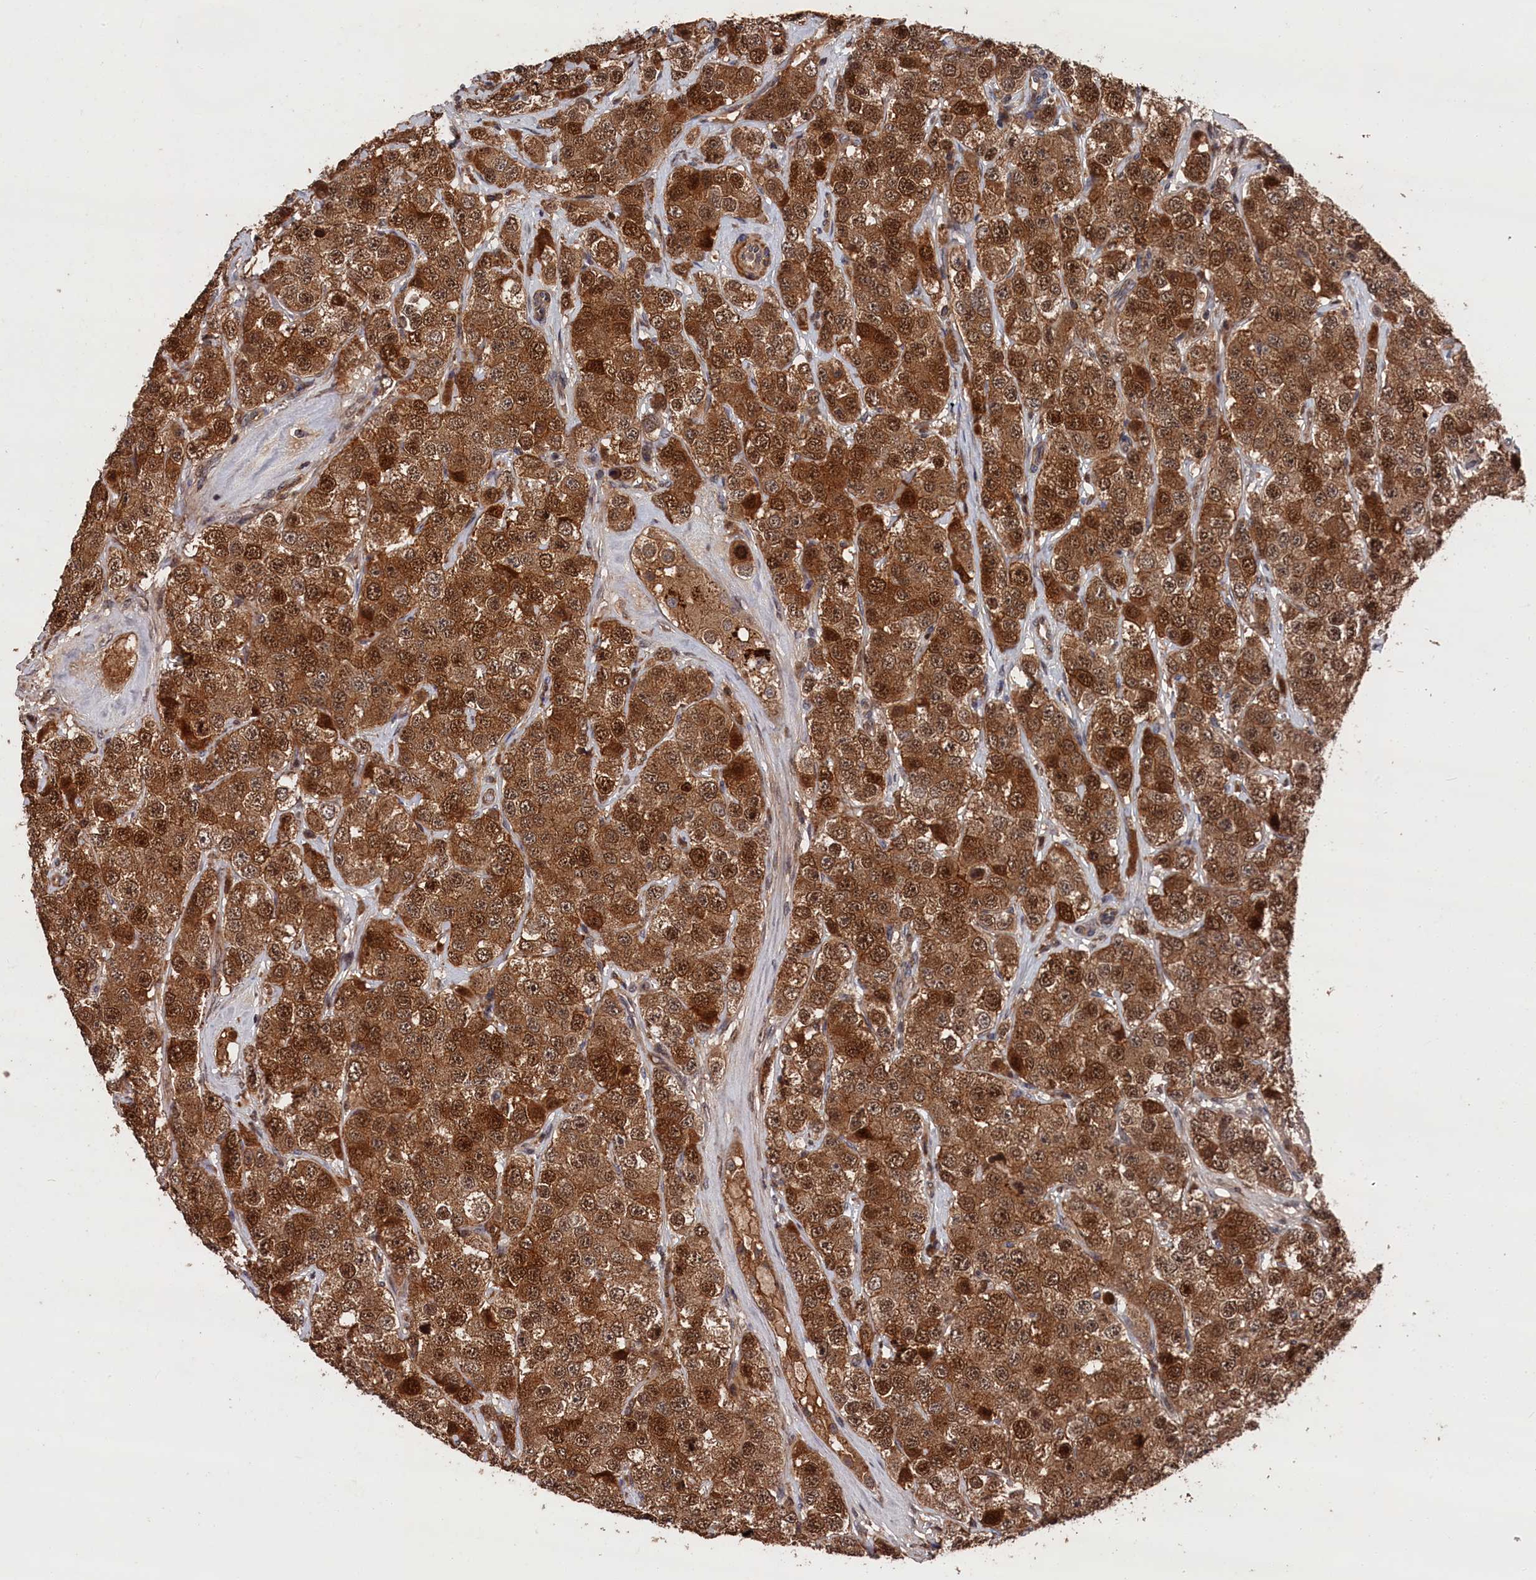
{"staining": {"intensity": "strong", "quantity": ">75%", "location": "cytoplasmic/membranous,nuclear"}, "tissue": "testis cancer", "cell_type": "Tumor cells", "image_type": "cancer", "snomed": [{"axis": "morphology", "description": "Seminoma, NOS"}, {"axis": "topography", "description": "Testis"}], "caption": "A brown stain labels strong cytoplasmic/membranous and nuclear expression of a protein in testis cancer tumor cells.", "gene": "RMI2", "patient": {"sex": "male", "age": 28}}